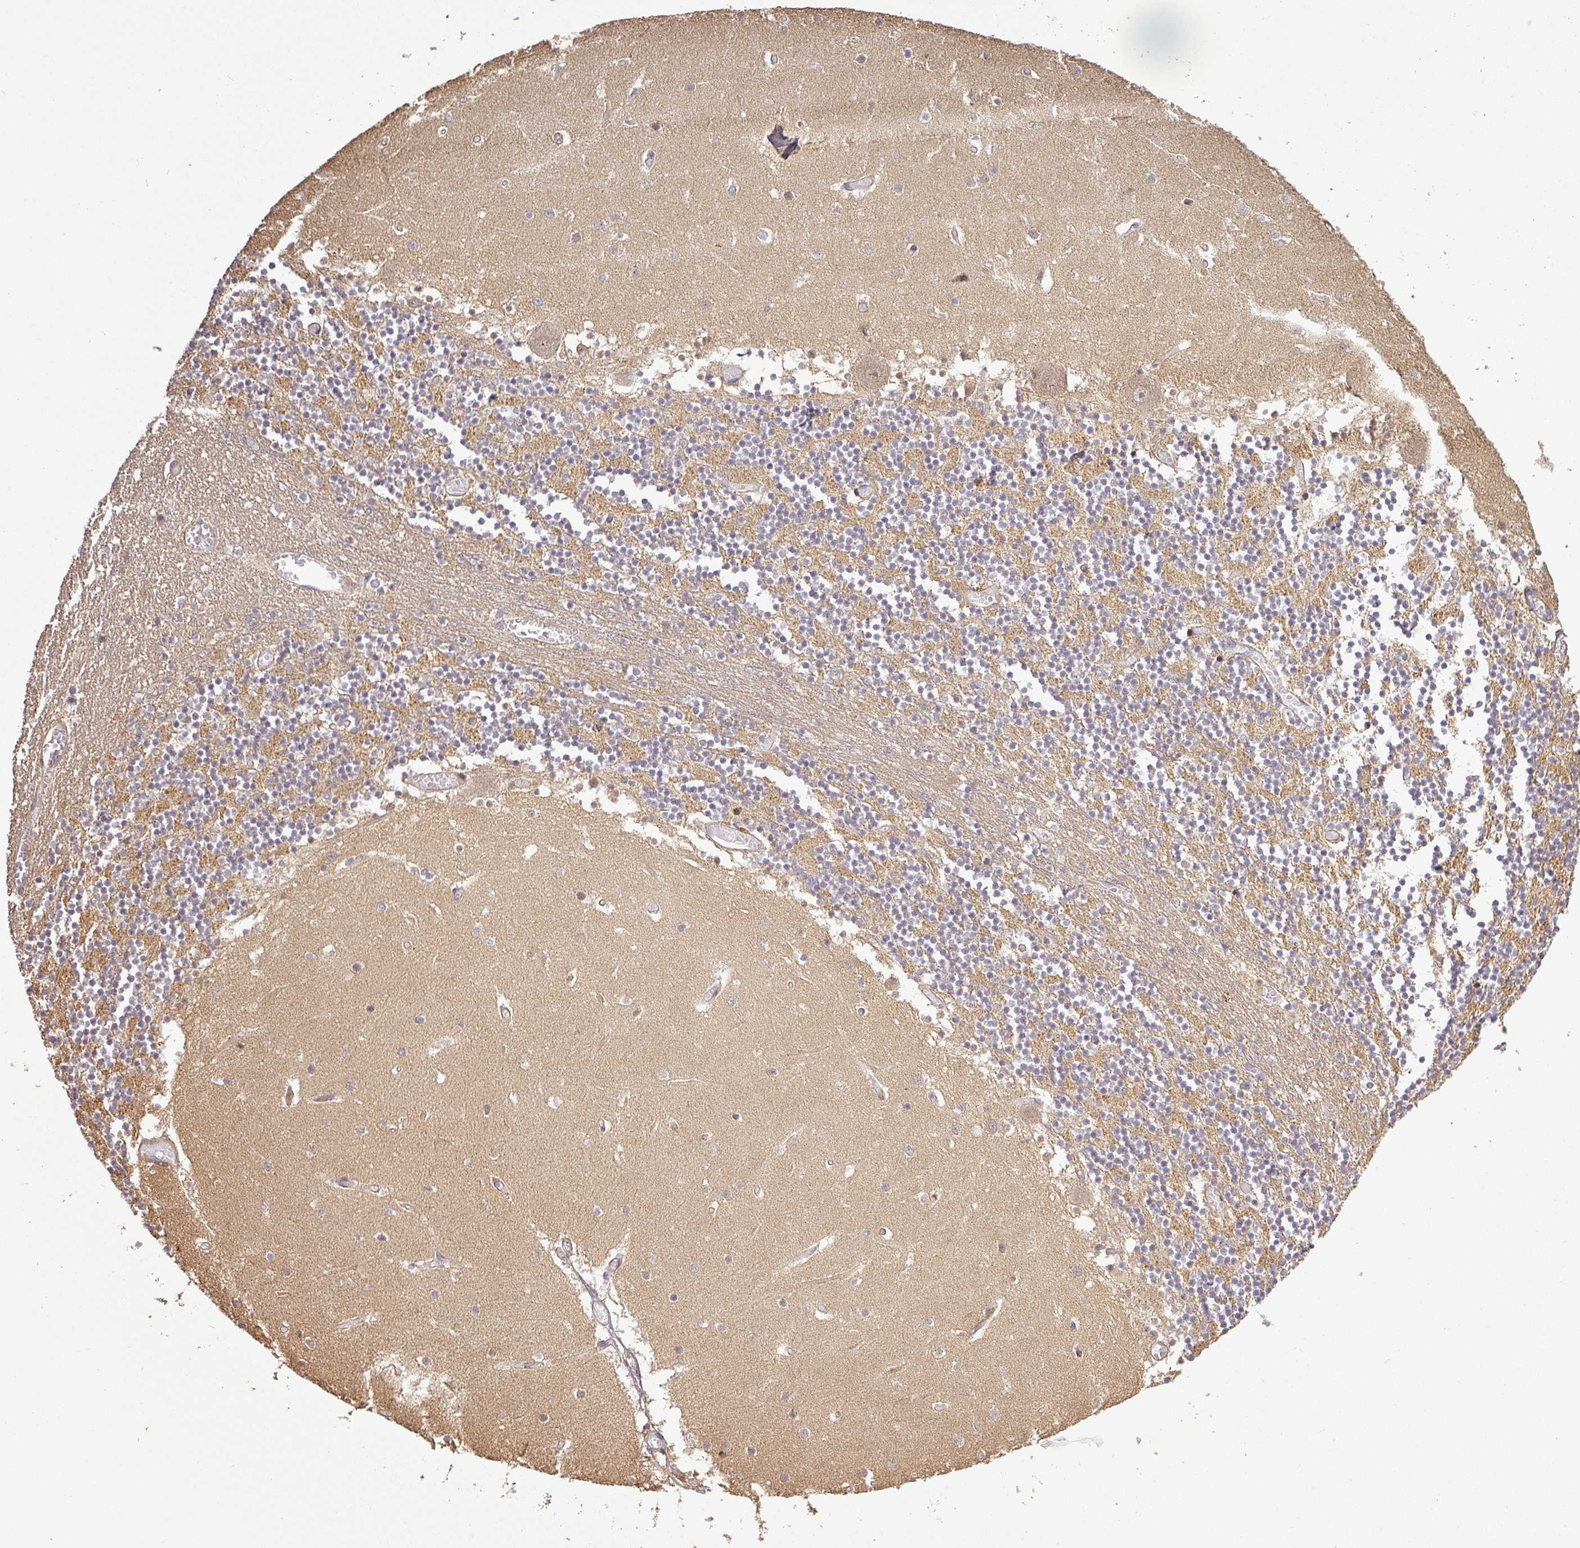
{"staining": {"intensity": "moderate", "quantity": "<25%", "location": "cytoplasmic/membranous"}, "tissue": "cerebellum", "cell_type": "Cells in granular layer", "image_type": "normal", "snomed": [{"axis": "morphology", "description": "Normal tissue, NOS"}, {"axis": "topography", "description": "Cerebellum"}], "caption": "Immunohistochemical staining of benign human cerebellum demonstrates <25% levels of moderate cytoplasmic/membranous protein staining in about <25% of cells in granular layer.", "gene": "FAIM", "patient": {"sex": "female", "age": 28}}